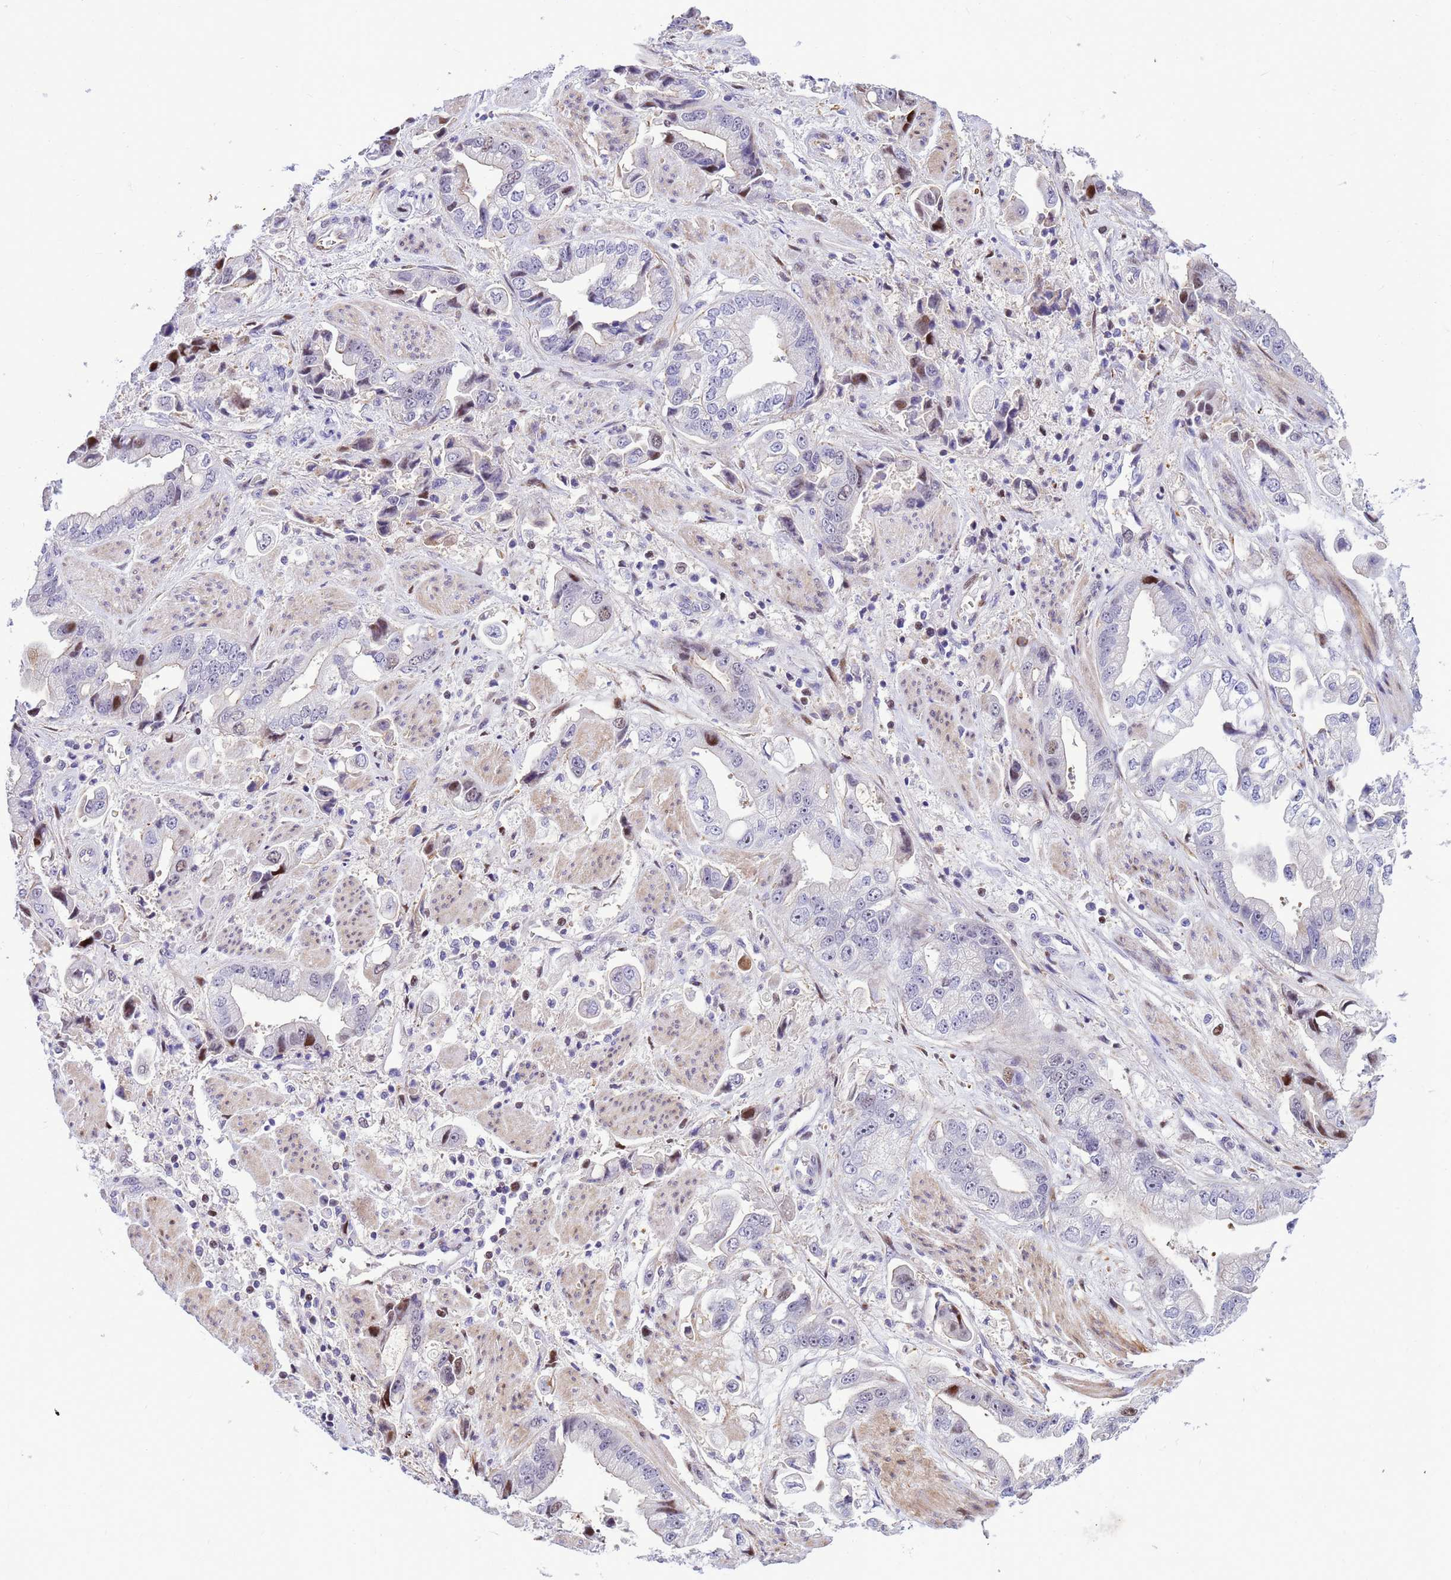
{"staining": {"intensity": "strong", "quantity": "<25%", "location": "nuclear"}, "tissue": "stomach cancer", "cell_type": "Tumor cells", "image_type": "cancer", "snomed": [{"axis": "morphology", "description": "Adenocarcinoma, NOS"}, {"axis": "topography", "description": "Stomach"}], "caption": "Tumor cells display strong nuclear positivity in approximately <25% of cells in stomach cancer.", "gene": "ADAMTS7", "patient": {"sex": "male", "age": 62}}